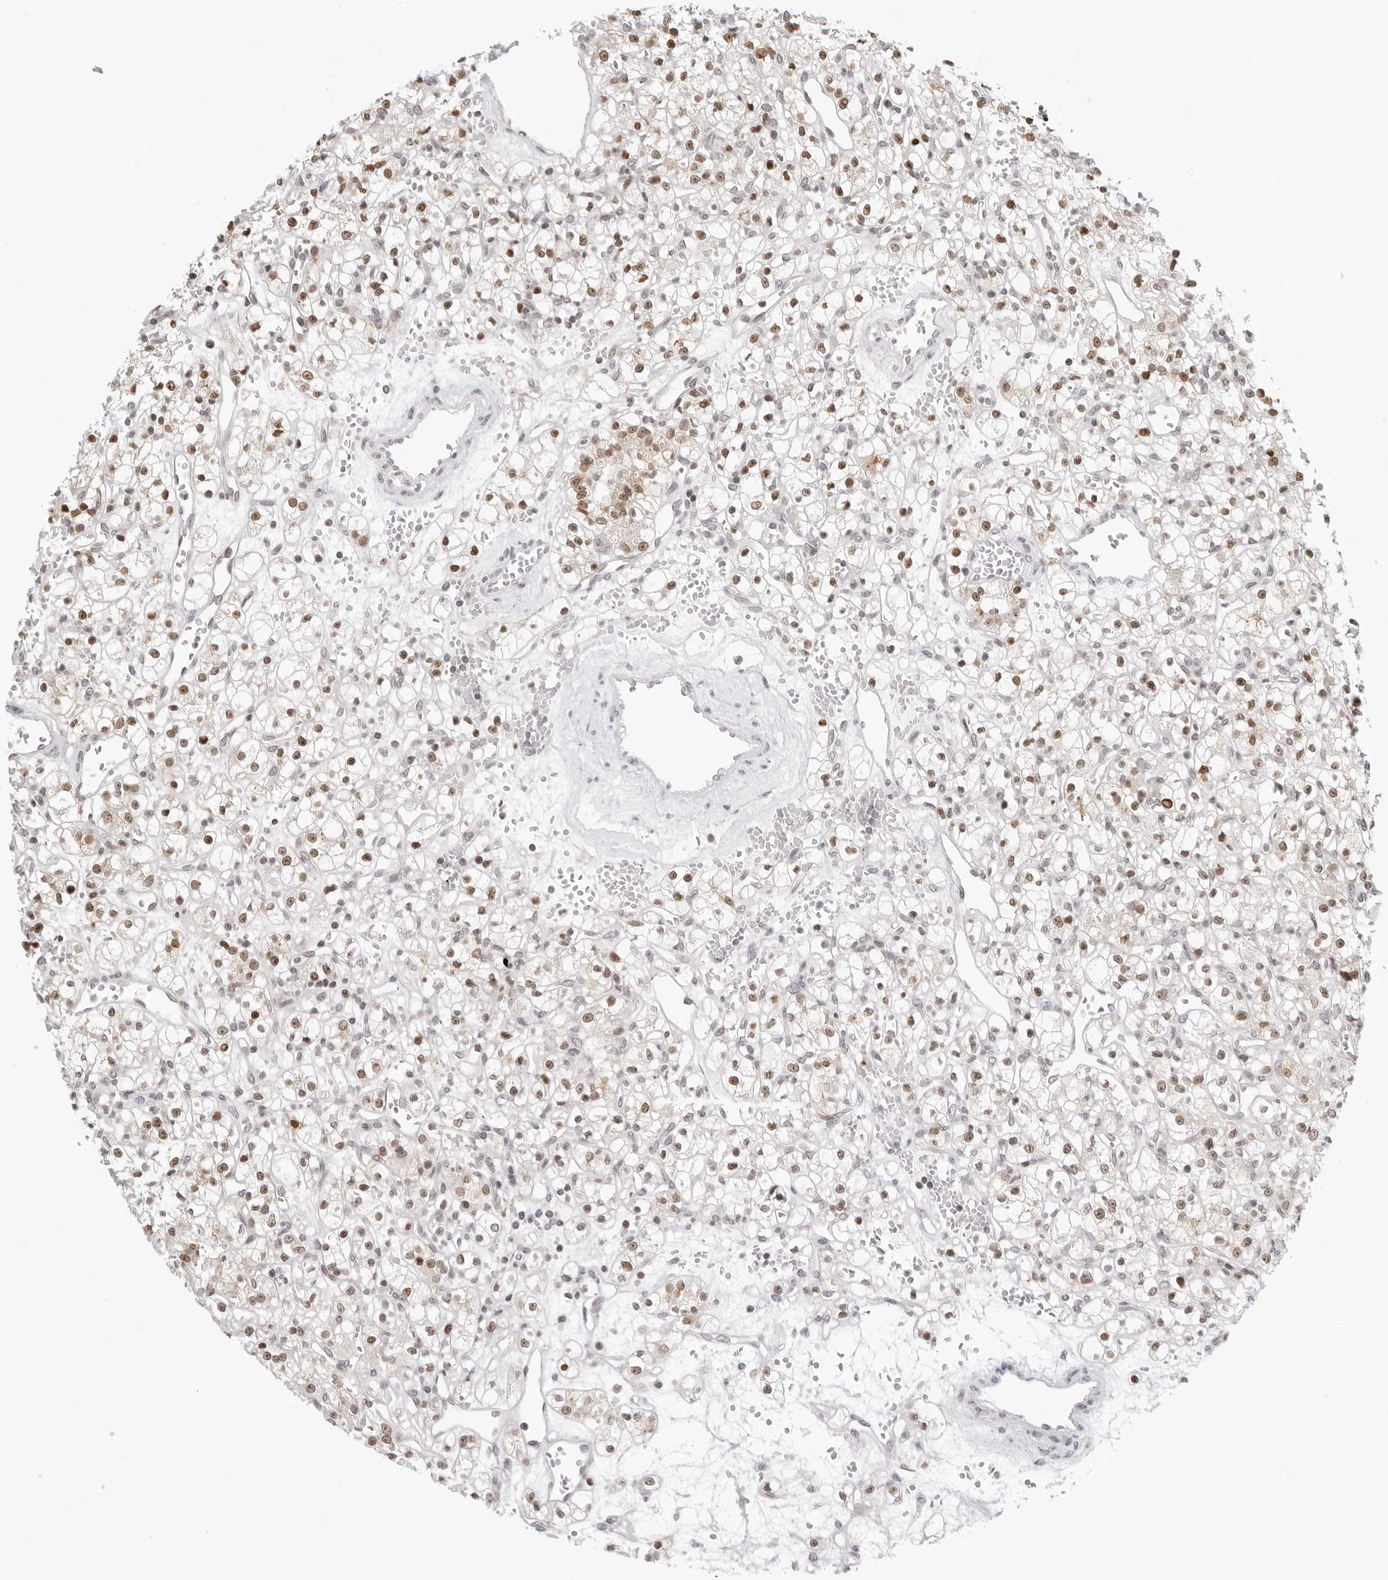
{"staining": {"intensity": "moderate", "quantity": ">75%", "location": "nuclear"}, "tissue": "renal cancer", "cell_type": "Tumor cells", "image_type": "cancer", "snomed": [{"axis": "morphology", "description": "Adenocarcinoma, NOS"}, {"axis": "topography", "description": "Kidney"}], "caption": "Brown immunohistochemical staining in renal adenocarcinoma shows moderate nuclear expression in about >75% of tumor cells. (DAB (3,3'-diaminobenzidine) IHC with brightfield microscopy, high magnification).", "gene": "MSH6", "patient": {"sex": "female", "age": 59}}